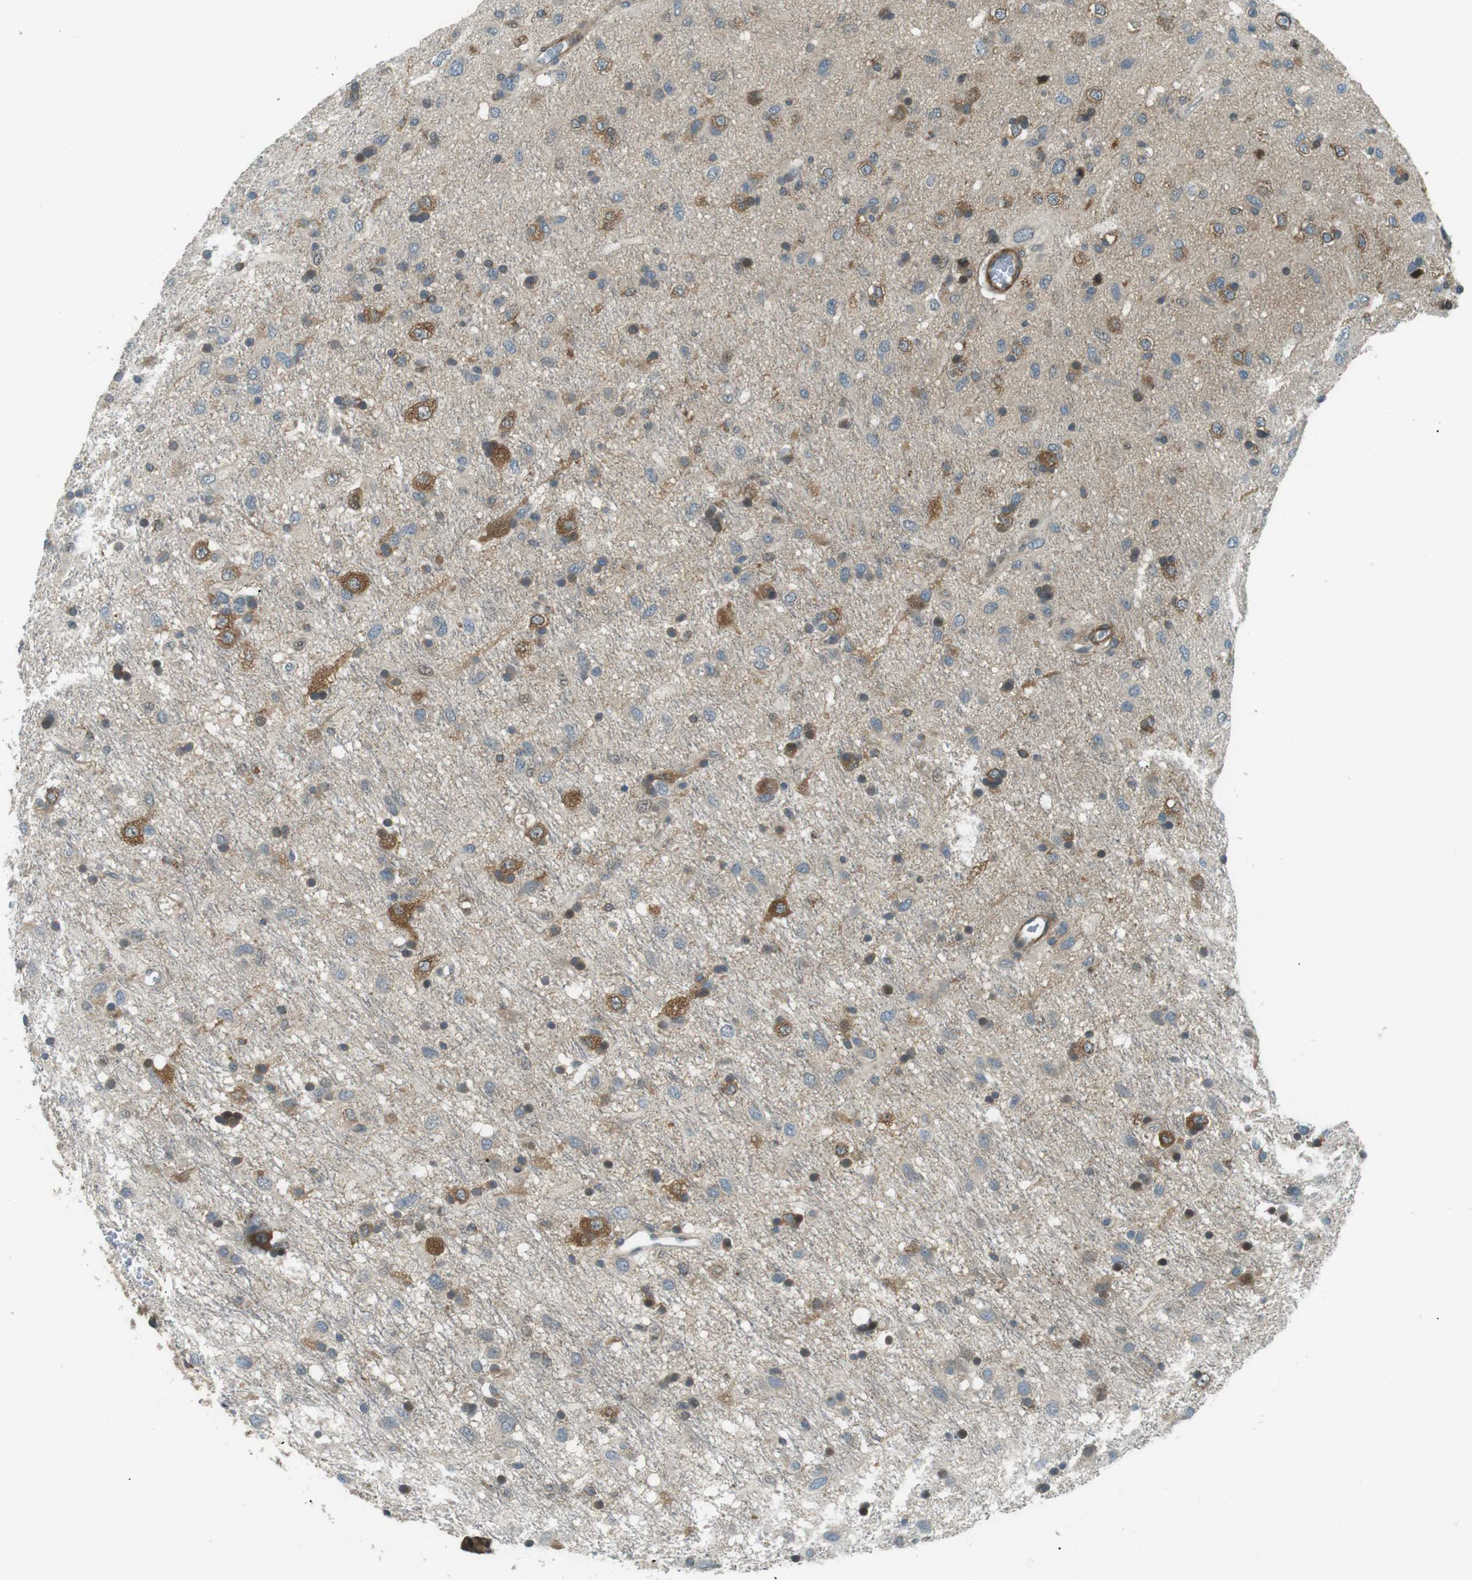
{"staining": {"intensity": "moderate", "quantity": "25%-75%", "location": "cytoplasmic/membranous,nuclear"}, "tissue": "glioma", "cell_type": "Tumor cells", "image_type": "cancer", "snomed": [{"axis": "morphology", "description": "Glioma, malignant, Low grade"}, {"axis": "topography", "description": "Brain"}], "caption": "This photomicrograph exhibits malignant glioma (low-grade) stained with immunohistochemistry (IHC) to label a protein in brown. The cytoplasmic/membranous and nuclear of tumor cells show moderate positivity for the protein. Nuclei are counter-stained blue.", "gene": "TMEM74", "patient": {"sex": "male", "age": 77}}